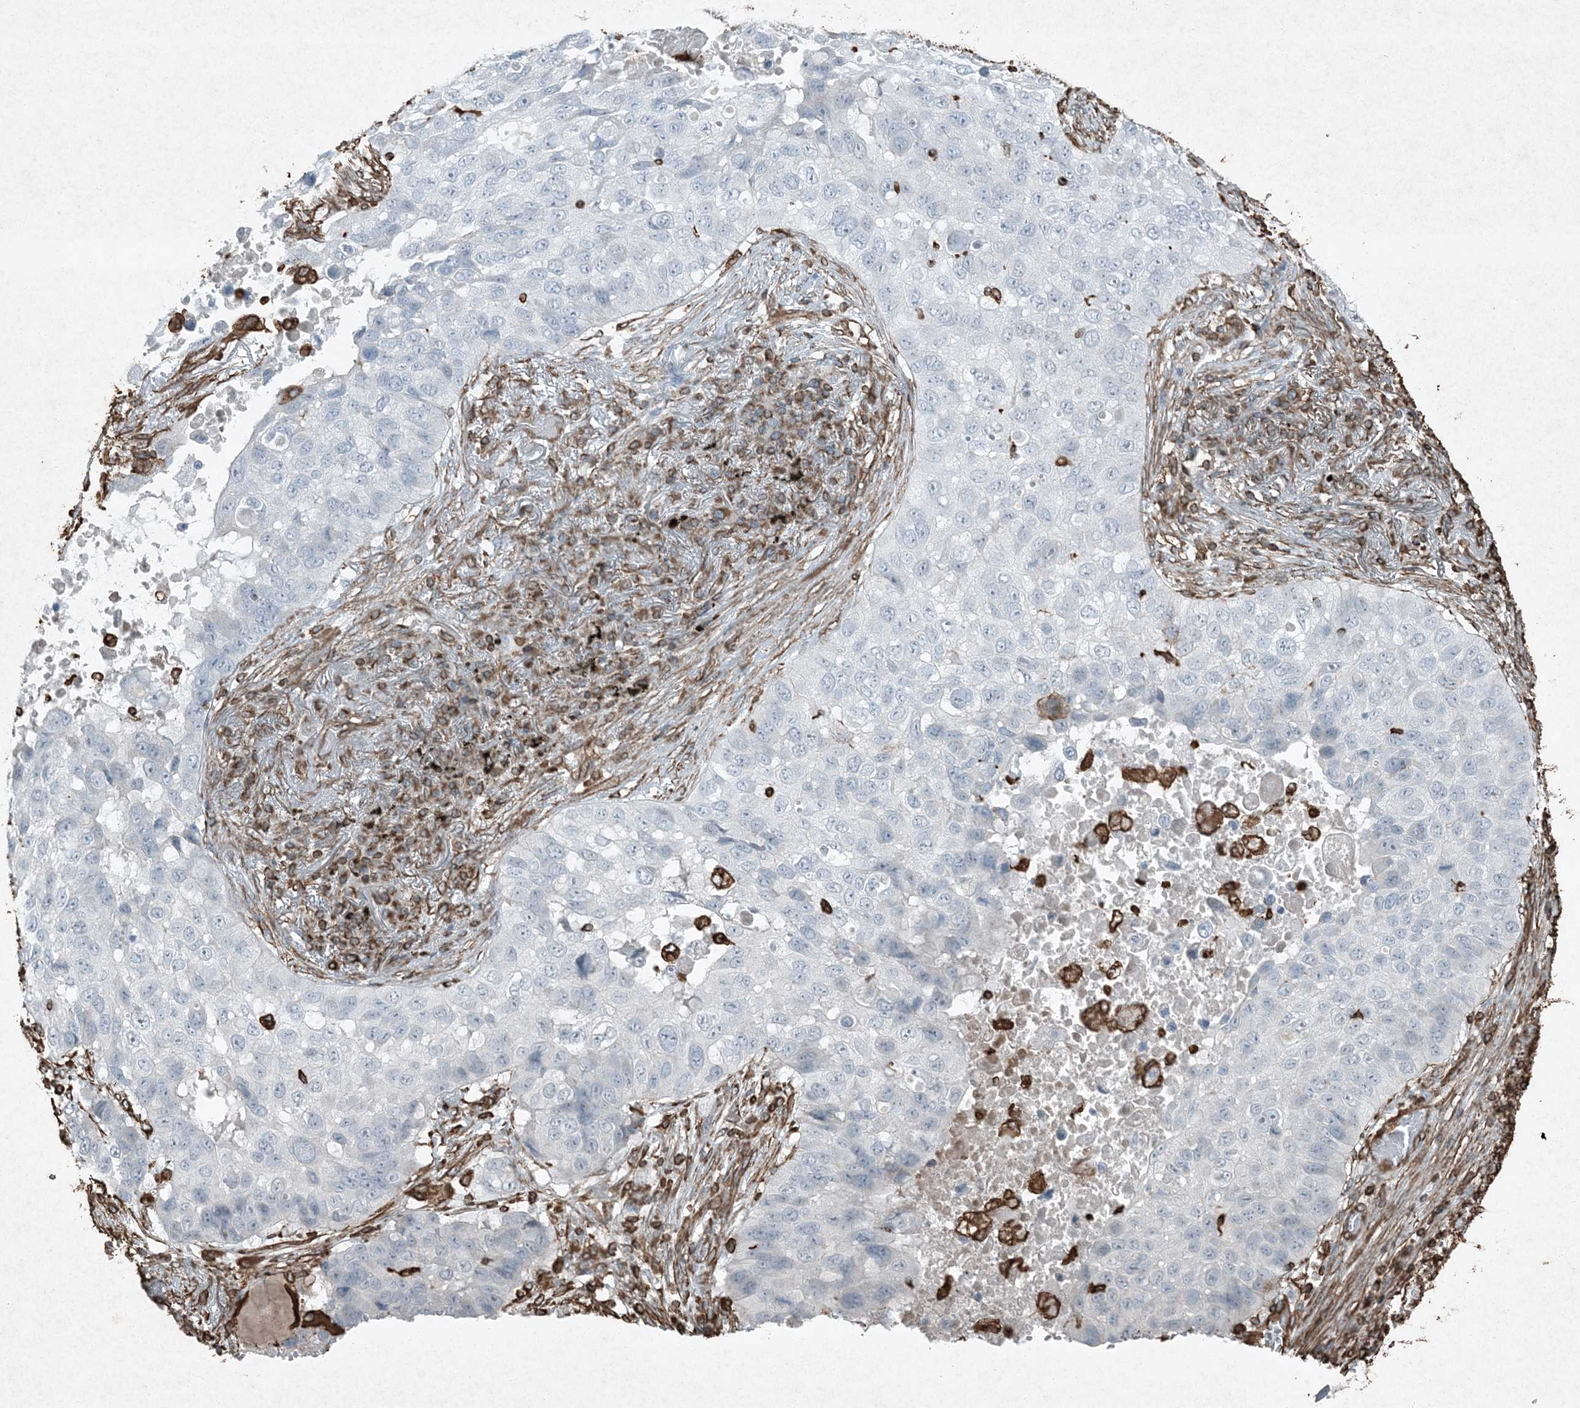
{"staining": {"intensity": "negative", "quantity": "none", "location": "none"}, "tissue": "lung cancer", "cell_type": "Tumor cells", "image_type": "cancer", "snomed": [{"axis": "morphology", "description": "Squamous cell carcinoma, NOS"}, {"axis": "topography", "description": "Lung"}], "caption": "Tumor cells are negative for brown protein staining in lung cancer. (DAB immunohistochemistry, high magnification).", "gene": "RYK", "patient": {"sex": "male", "age": 57}}